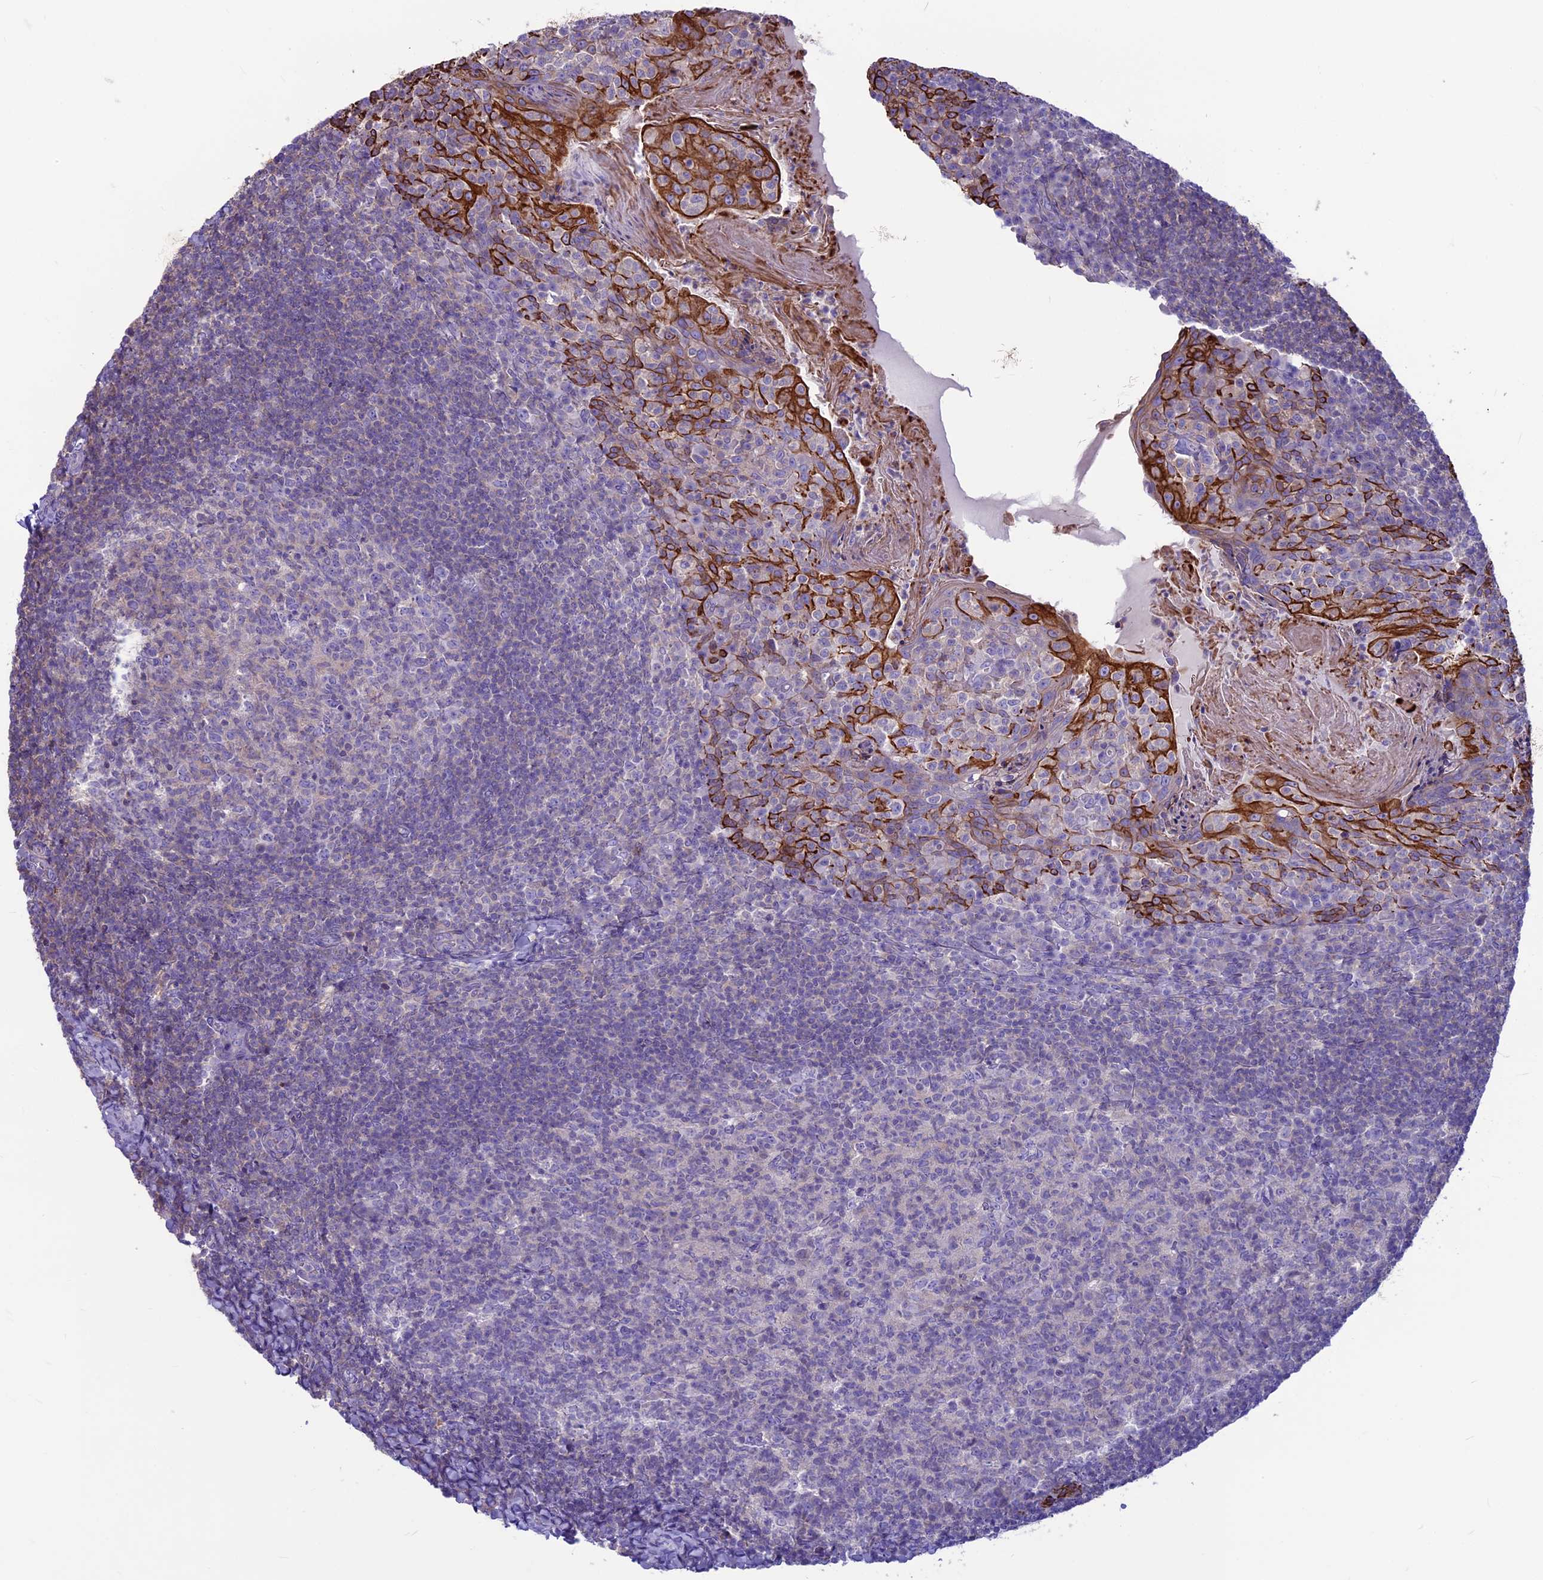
{"staining": {"intensity": "weak", "quantity": "<25%", "location": "cytoplasmic/membranous"}, "tissue": "tonsil", "cell_type": "Germinal center cells", "image_type": "normal", "snomed": [{"axis": "morphology", "description": "Normal tissue, NOS"}, {"axis": "topography", "description": "Tonsil"}], "caption": "High magnification brightfield microscopy of unremarkable tonsil stained with DAB (brown) and counterstained with hematoxylin (blue): germinal center cells show no significant staining. Nuclei are stained in blue.", "gene": "CDAN1", "patient": {"sex": "female", "age": 10}}